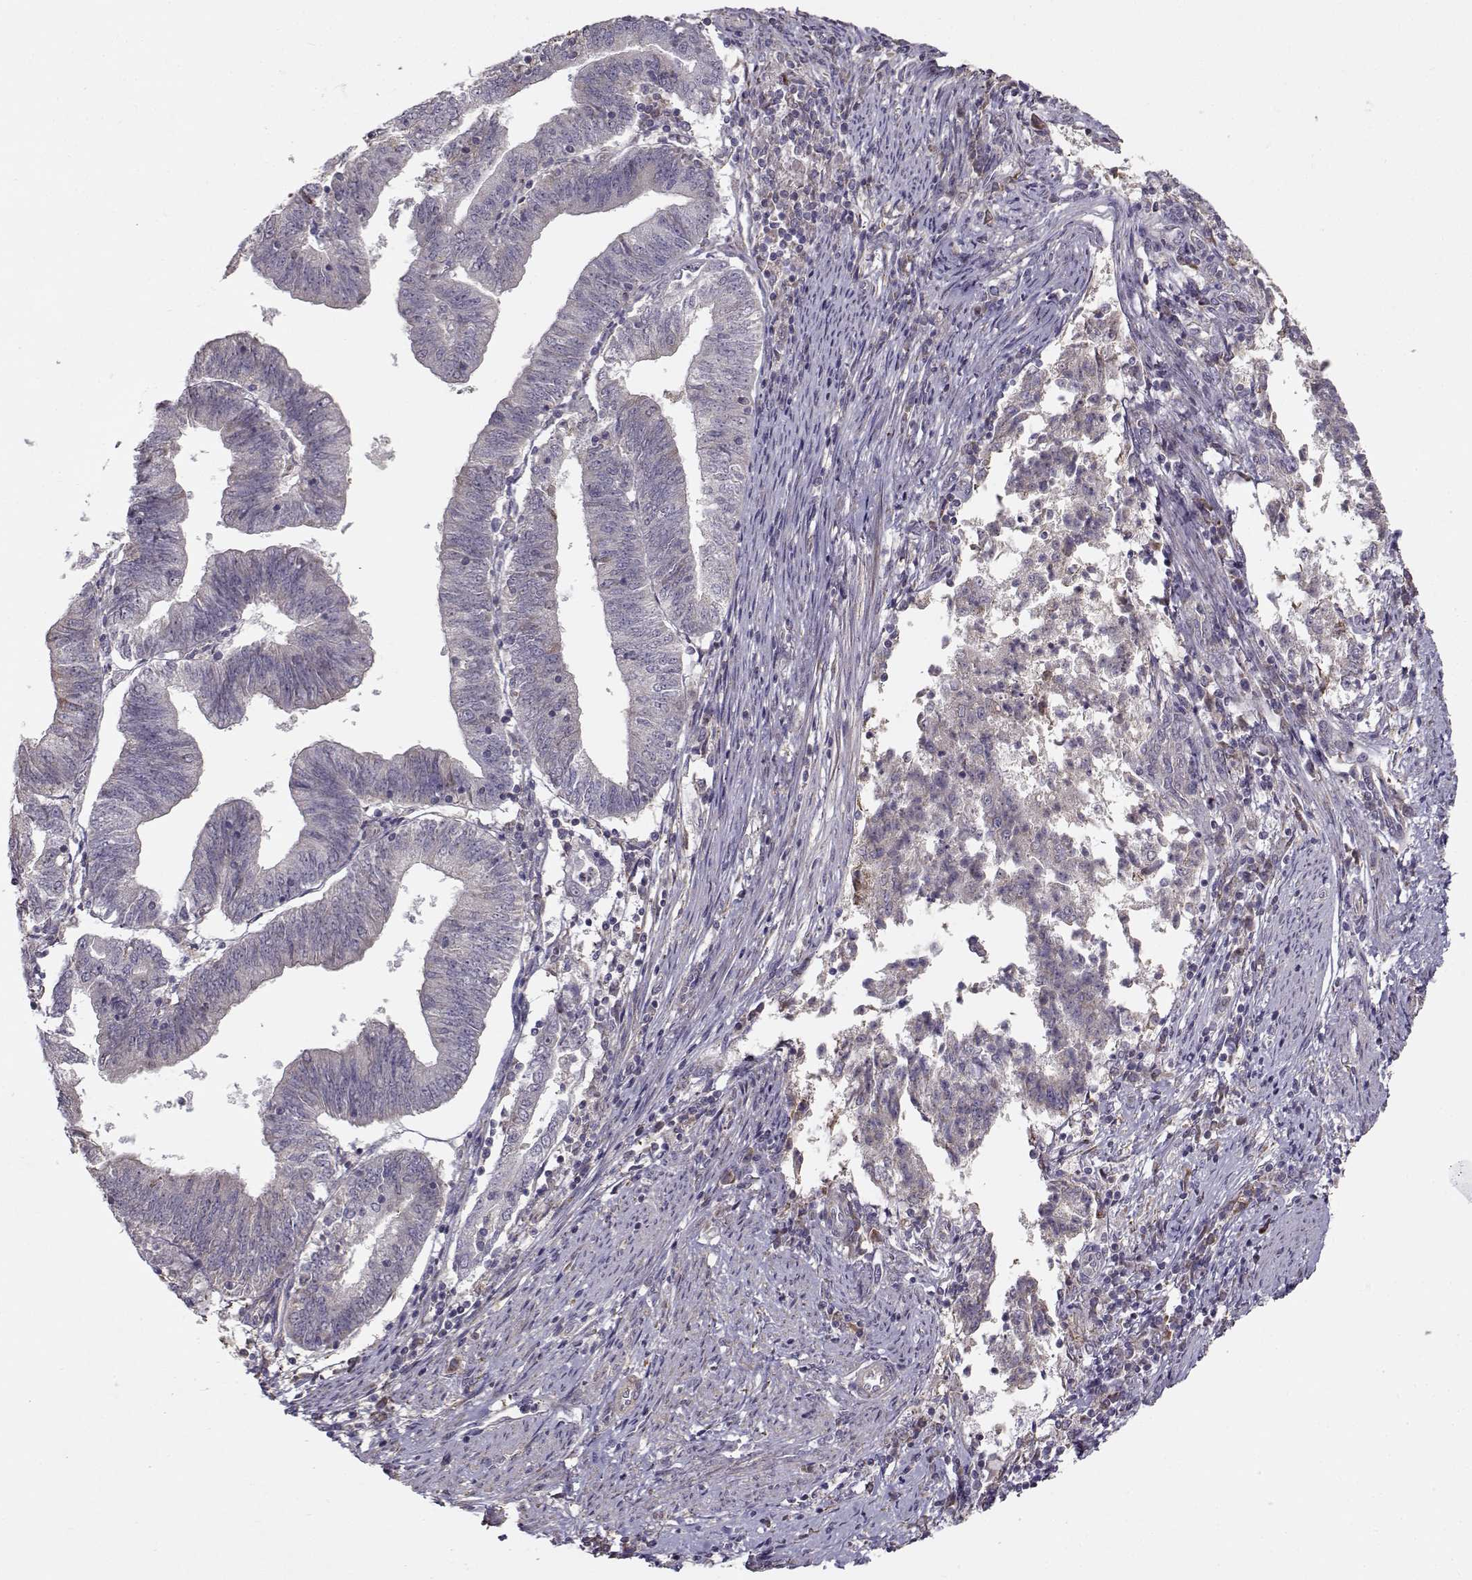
{"staining": {"intensity": "negative", "quantity": "none", "location": "none"}, "tissue": "endometrial cancer", "cell_type": "Tumor cells", "image_type": "cancer", "snomed": [{"axis": "morphology", "description": "Adenocarcinoma, NOS"}, {"axis": "topography", "description": "Endometrium"}], "caption": "The image reveals no significant expression in tumor cells of endometrial cancer. Nuclei are stained in blue.", "gene": "ENTPD8", "patient": {"sex": "female", "age": 82}}